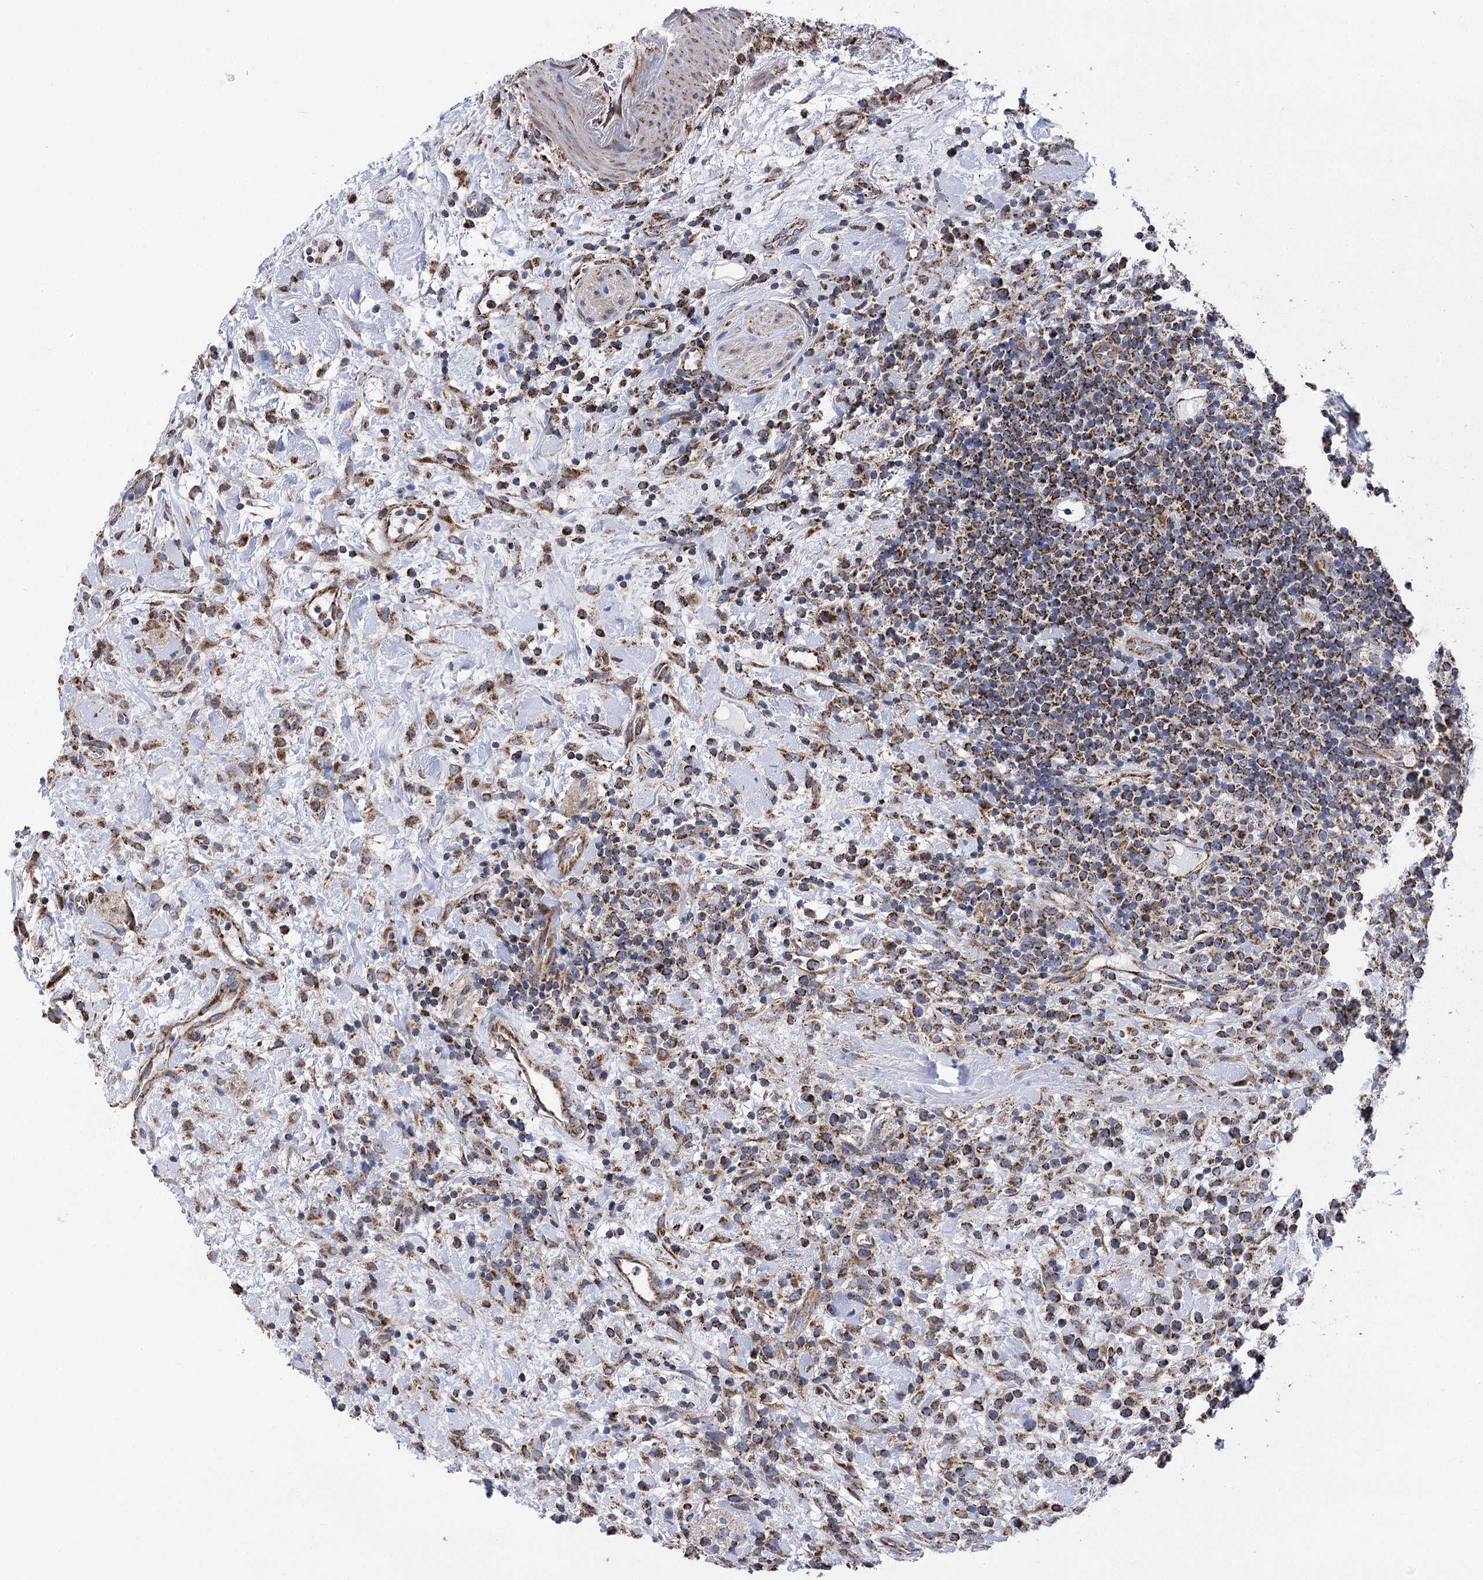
{"staining": {"intensity": "strong", "quantity": ">75%", "location": "cytoplasmic/membranous"}, "tissue": "lymphoma", "cell_type": "Tumor cells", "image_type": "cancer", "snomed": [{"axis": "morphology", "description": "Malignant lymphoma, non-Hodgkin's type, High grade"}, {"axis": "topography", "description": "Colon"}], "caption": "A histopathology image of human lymphoma stained for a protein exhibits strong cytoplasmic/membranous brown staining in tumor cells. Nuclei are stained in blue.", "gene": "CCDC73", "patient": {"sex": "female", "age": 53}}